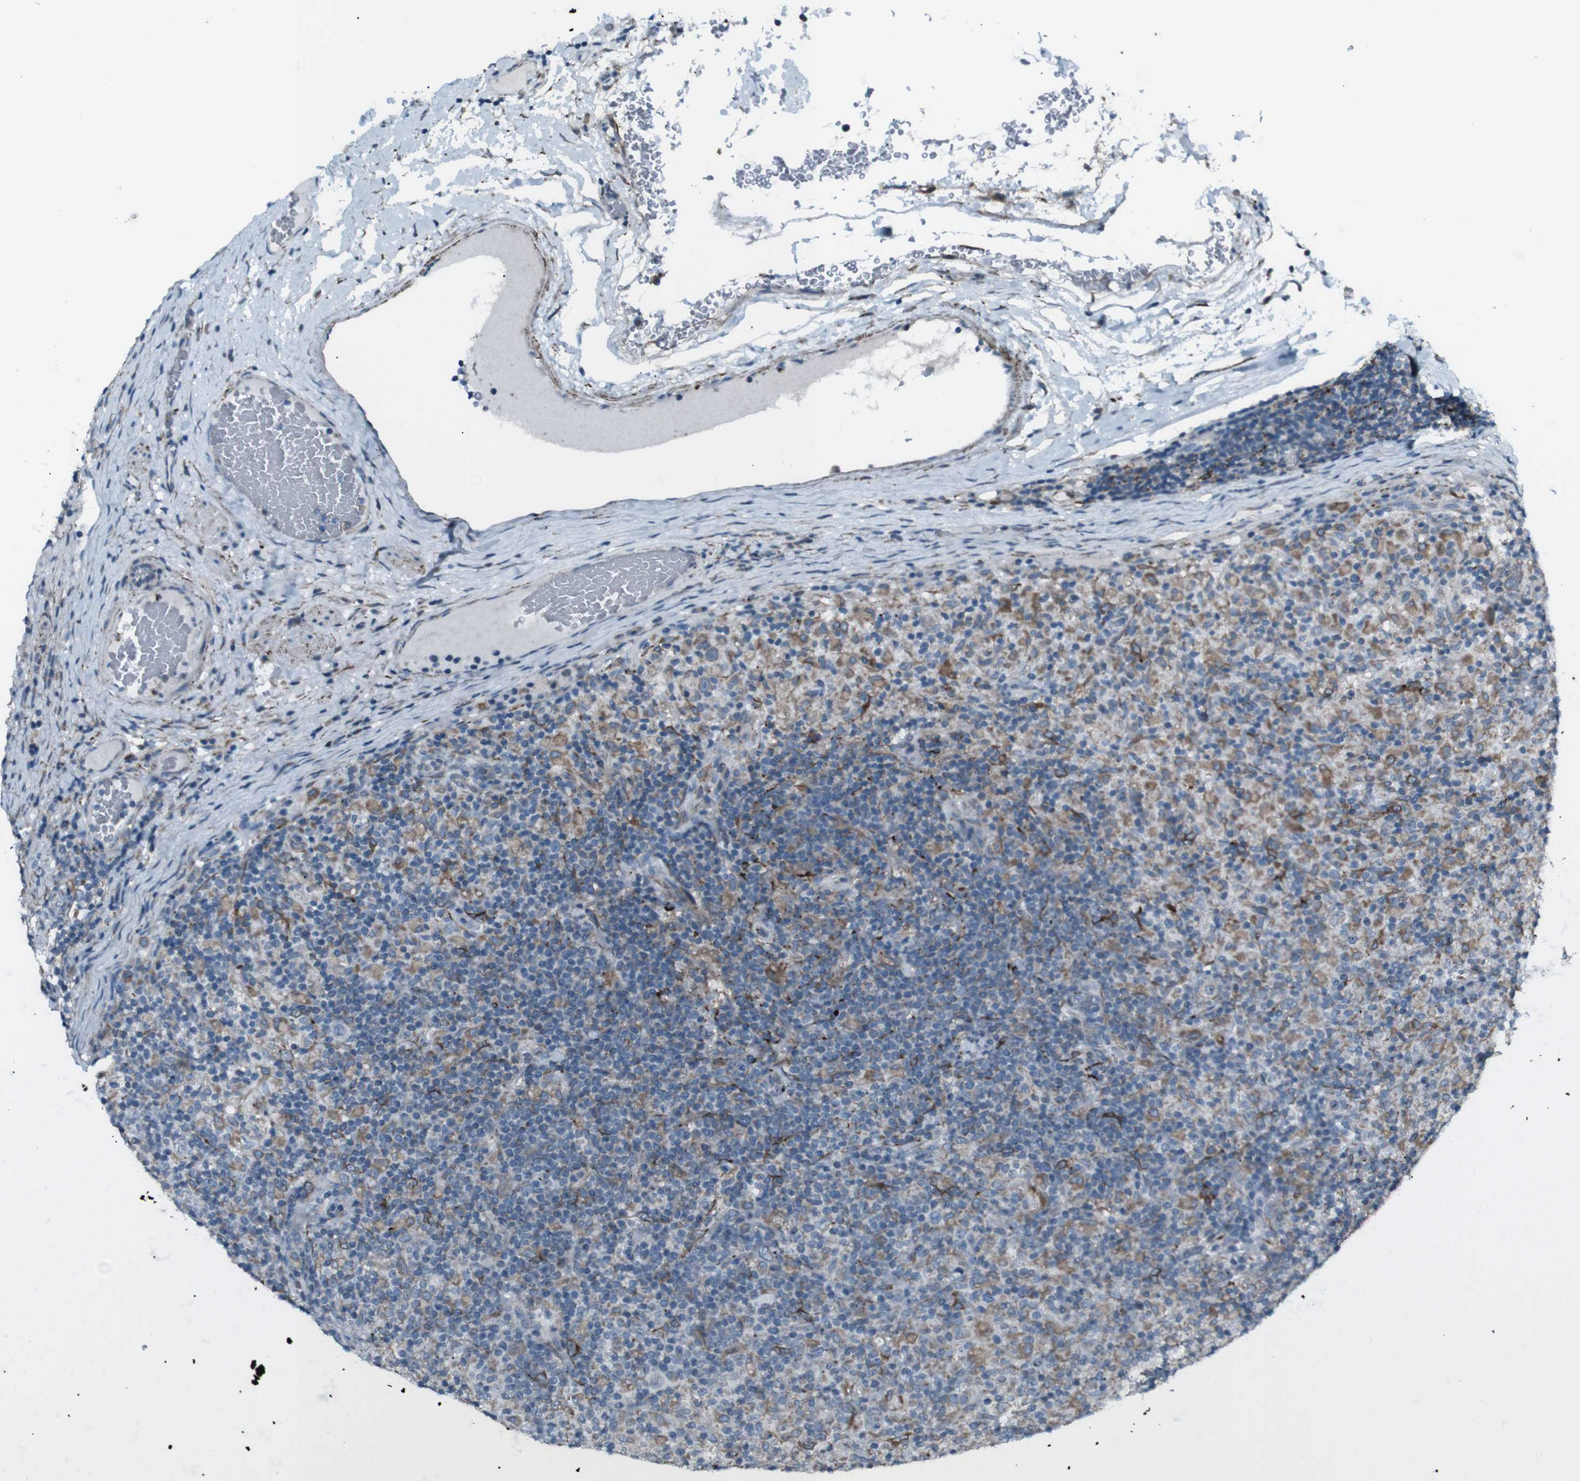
{"staining": {"intensity": "weak", "quantity": "25%-75%", "location": "cytoplasmic/membranous"}, "tissue": "lymphoma", "cell_type": "Tumor cells", "image_type": "cancer", "snomed": [{"axis": "morphology", "description": "Hodgkin's disease, NOS"}, {"axis": "topography", "description": "Lymph node"}], "caption": "About 25%-75% of tumor cells in human lymphoma display weak cytoplasmic/membranous protein expression as visualized by brown immunohistochemical staining.", "gene": "LNPK", "patient": {"sex": "male", "age": 70}}